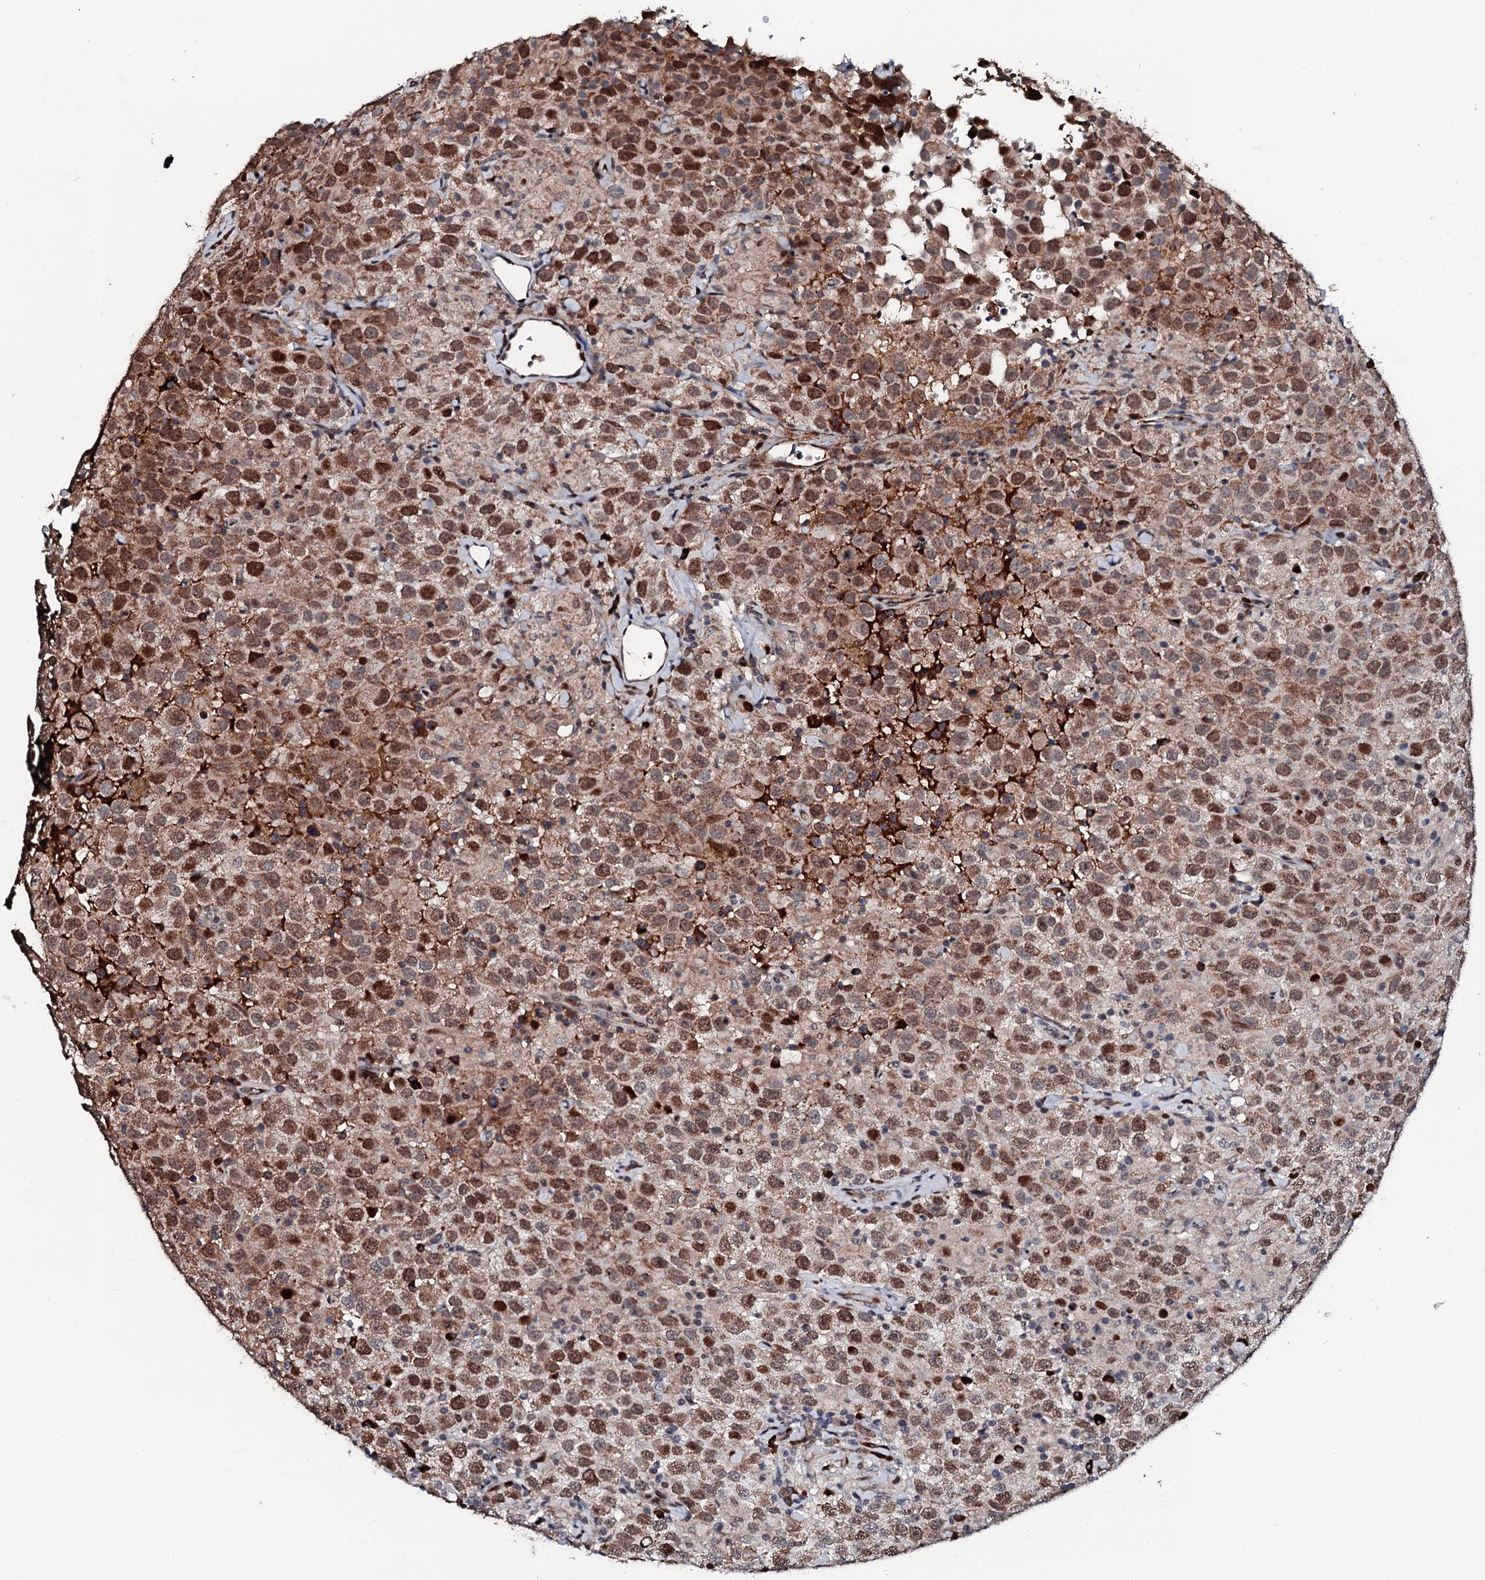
{"staining": {"intensity": "moderate", "quantity": ">75%", "location": "nuclear"}, "tissue": "testis cancer", "cell_type": "Tumor cells", "image_type": "cancer", "snomed": [{"axis": "morphology", "description": "Seminoma, NOS"}, {"axis": "topography", "description": "Testis"}], "caption": "Immunohistochemical staining of human testis cancer (seminoma) reveals medium levels of moderate nuclear staining in approximately >75% of tumor cells.", "gene": "KIF18A", "patient": {"sex": "male", "age": 41}}